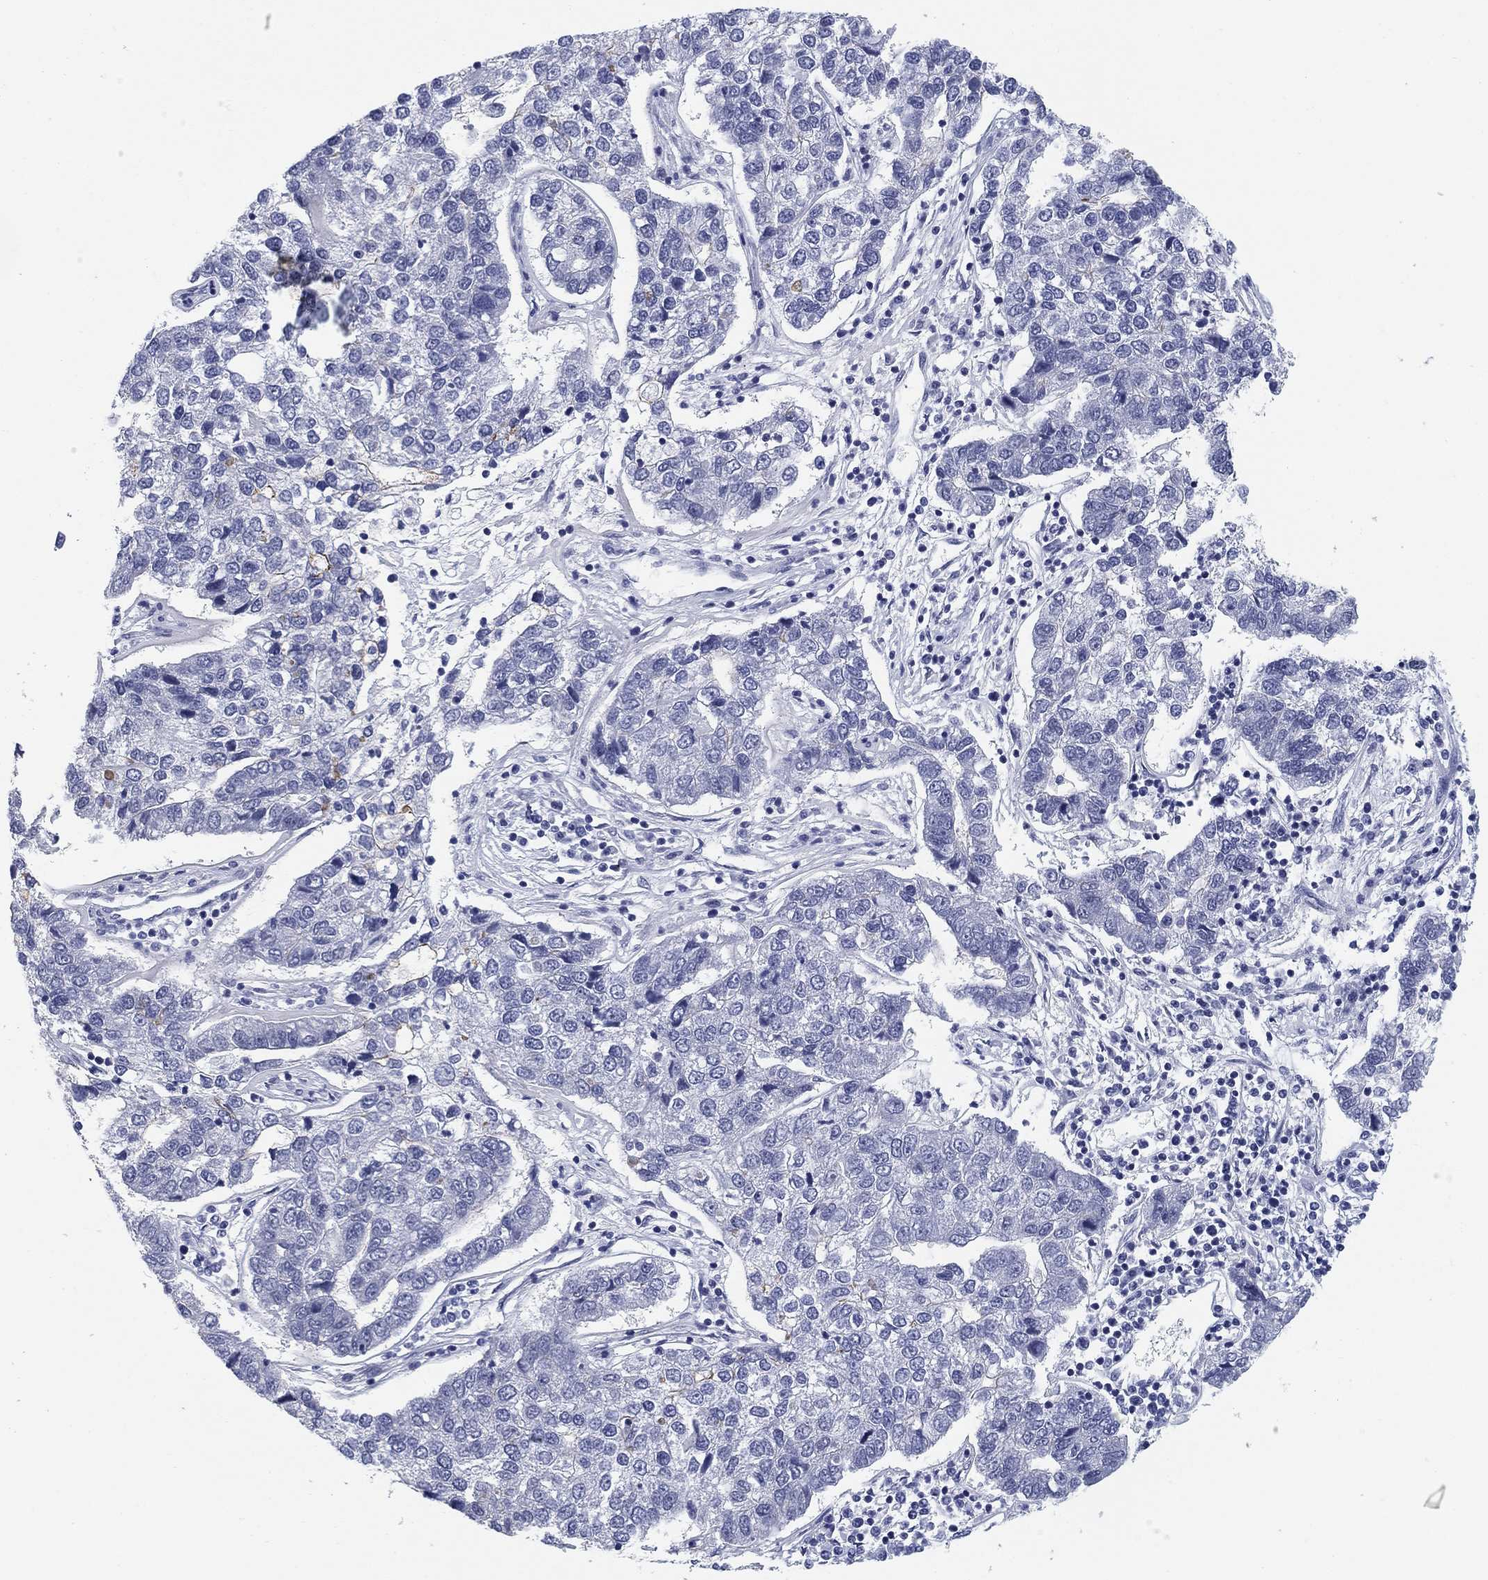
{"staining": {"intensity": "negative", "quantity": "none", "location": "none"}, "tissue": "pancreatic cancer", "cell_type": "Tumor cells", "image_type": "cancer", "snomed": [{"axis": "morphology", "description": "Adenocarcinoma, NOS"}, {"axis": "topography", "description": "Pancreas"}], "caption": "Protein analysis of pancreatic cancer shows no significant staining in tumor cells.", "gene": "CLUL1", "patient": {"sex": "female", "age": 61}}